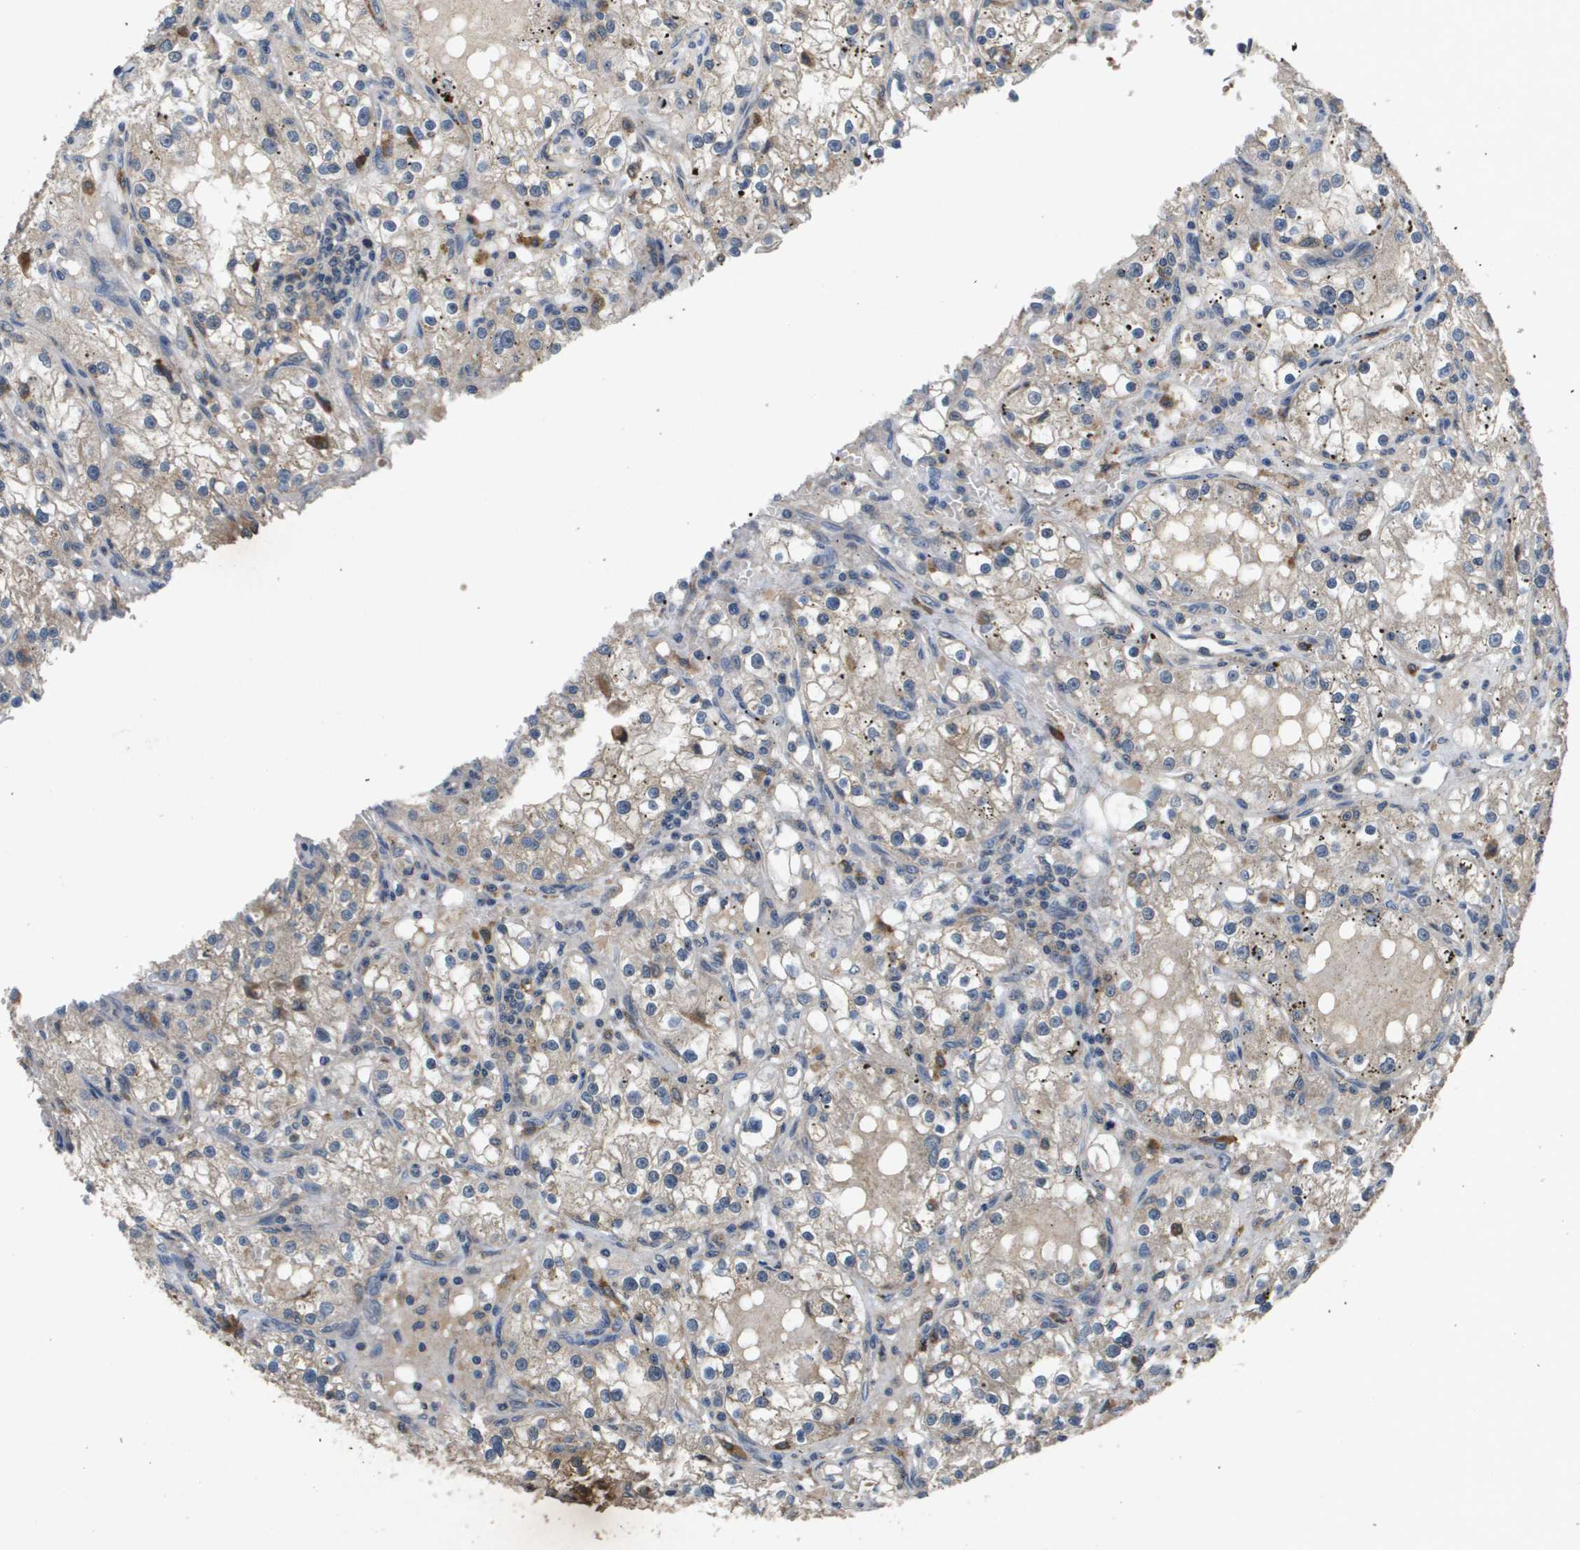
{"staining": {"intensity": "weak", "quantity": "<25%", "location": "cytoplasmic/membranous"}, "tissue": "renal cancer", "cell_type": "Tumor cells", "image_type": "cancer", "snomed": [{"axis": "morphology", "description": "Adenocarcinoma, NOS"}, {"axis": "topography", "description": "Kidney"}], "caption": "DAB immunohistochemical staining of renal cancer (adenocarcinoma) reveals no significant positivity in tumor cells.", "gene": "PROC", "patient": {"sex": "male", "age": 56}}